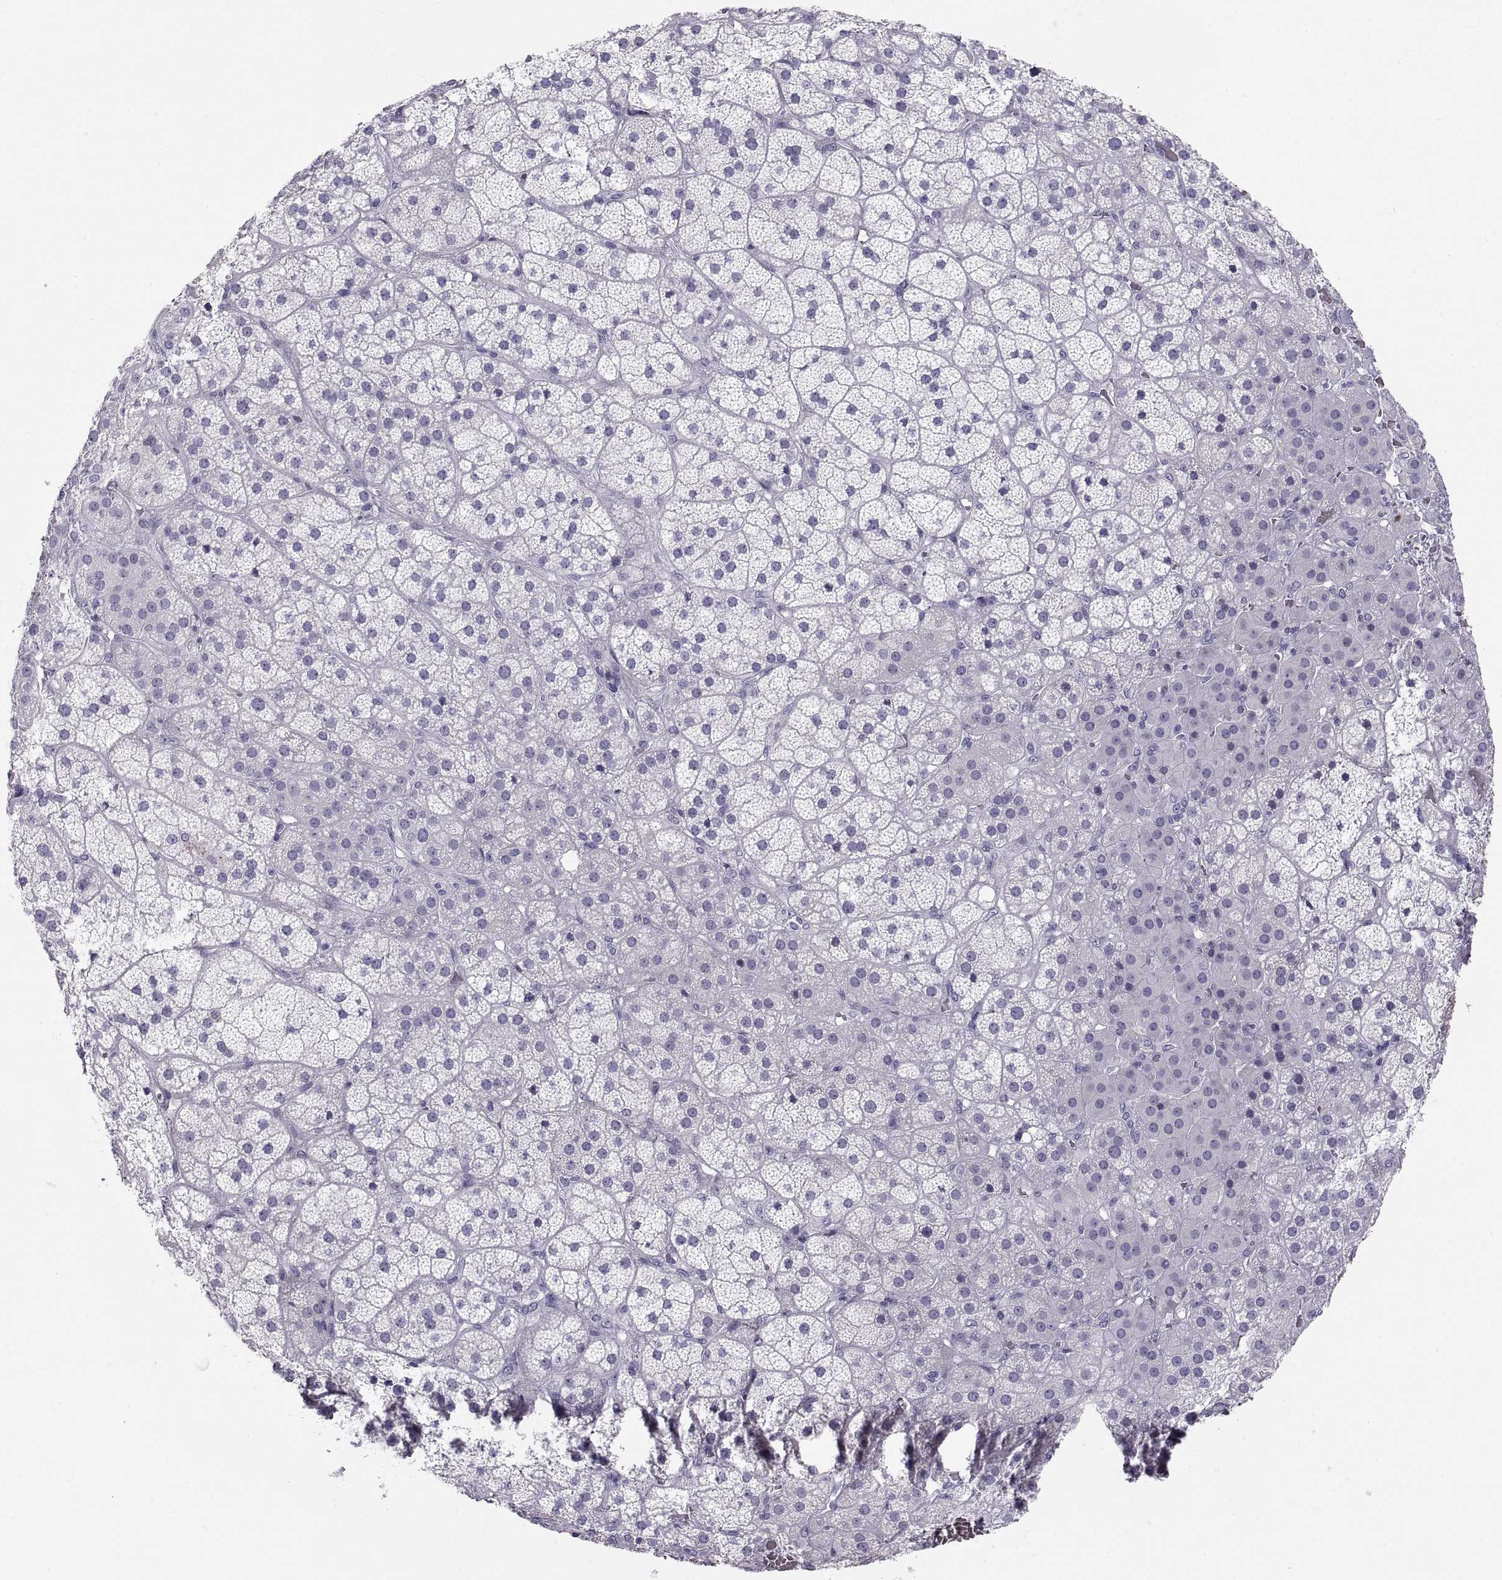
{"staining": {"intensity": "negative", "quantity": "none", "location": "none"}, "tissue": "adrenal gland", "cell_type": "Glandular cells", "image_type": "normal", "snomed": [{"axis": "morphology", "description": "Normal tissue, NOS"}, {"axis": "topography", "description": "Adrenal gland"}], "caption": "DAB (3,3'-diaminobenzidine) immunohistochemical staining of benign adrenal gland shows no significant expression in glandular cells.", "gene": "MAGEB2", "patient": {"sex": "male", "age": 57}}